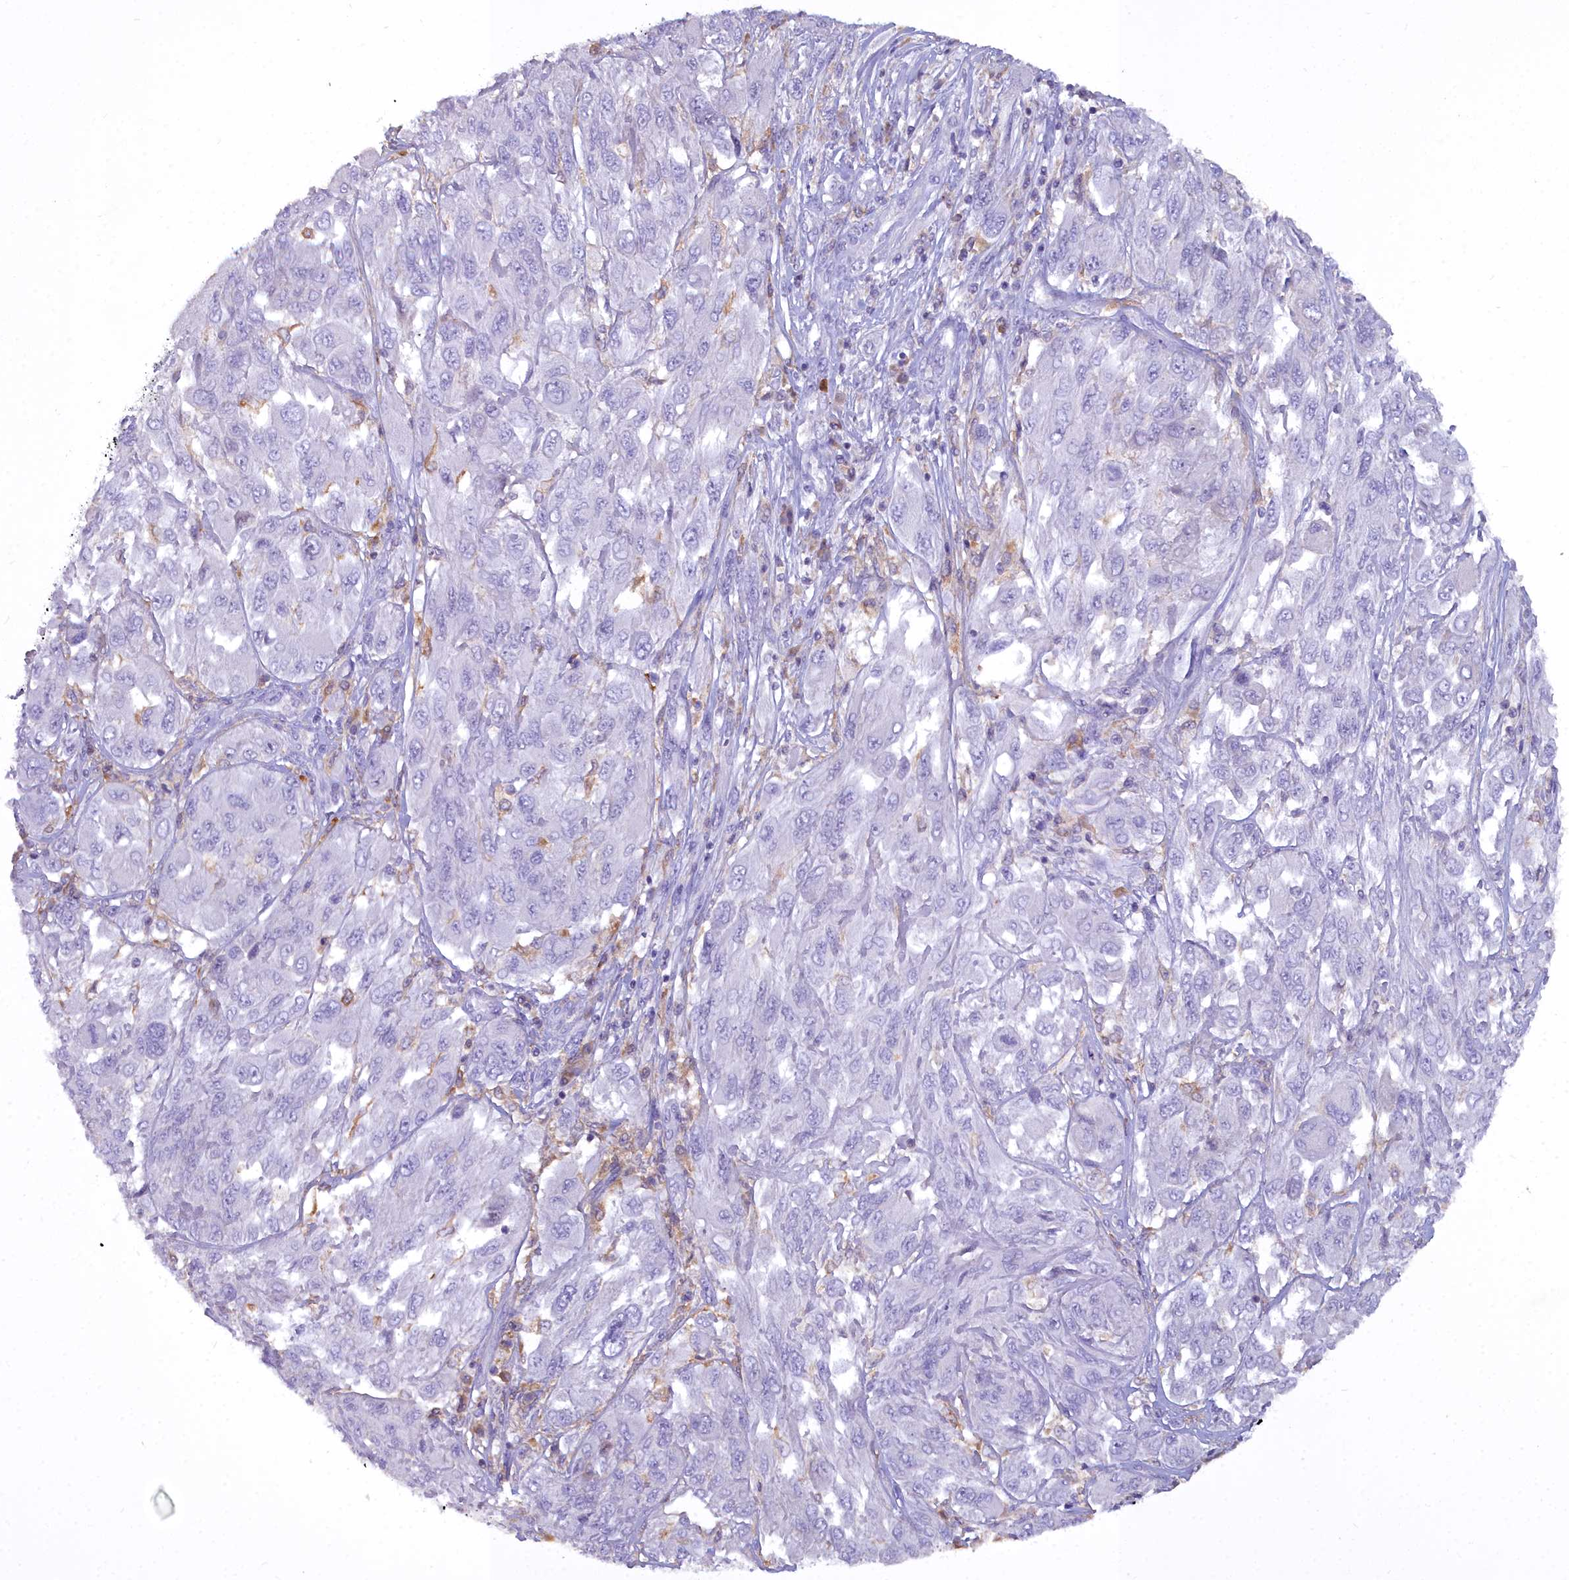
{"staining": {"intensity": "negative", "quantity": "none", "location": "none"}, "tissue": "melanoma", "cell_type": "Tumor cells", "image_type": "cancer", "snomed": [{"axis": "morphology", "description": "Malignant melanoma, NOS"}, {"axis": "topography", "description": "Skin"}], "caption": "DAB (3,3'-diaminobenzidine) immunohistochemical staining of melanoma reveals no significant expression in tumor cells.", "gene": "BLNK", "patient": {"sex": "female", "age": 91}}